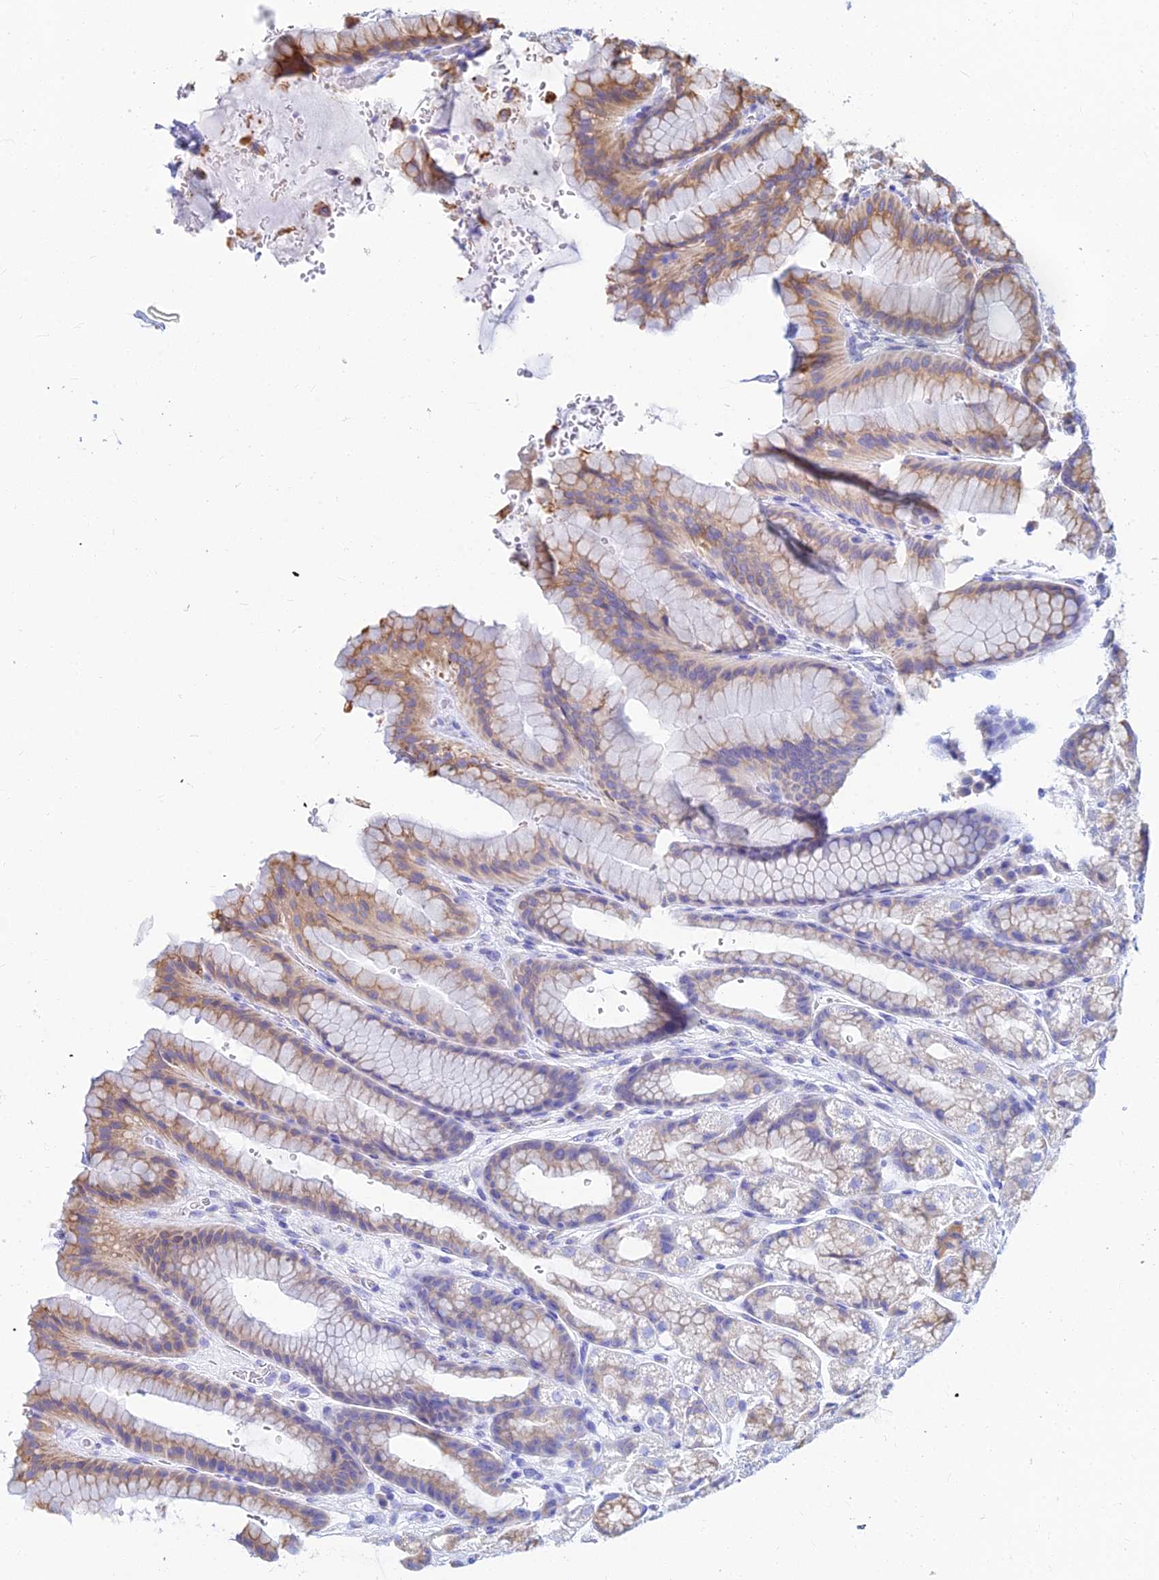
{"staining": {"intensity": "moderate", "quantity": "<25%", "location": "cytoplasmic/membranous"}, "tissue": "stomach", "cell_type": "Glandular cells", "image_type": "normal", "snomed": [{"axis": "morphology", "description": "Normal tissue, NOS"}, {"axis": "morphology", "description": "Adenocarcinoma, NOS"}, {"axis": "topography", "description": "Stomach"}], "caption": "Stomach stained for a protein exhibits moderate cytoplasmic/membranous positivity in glandular cells.", "gene": "CCT6A", "patient": {"sex": "male", "age": 57}}